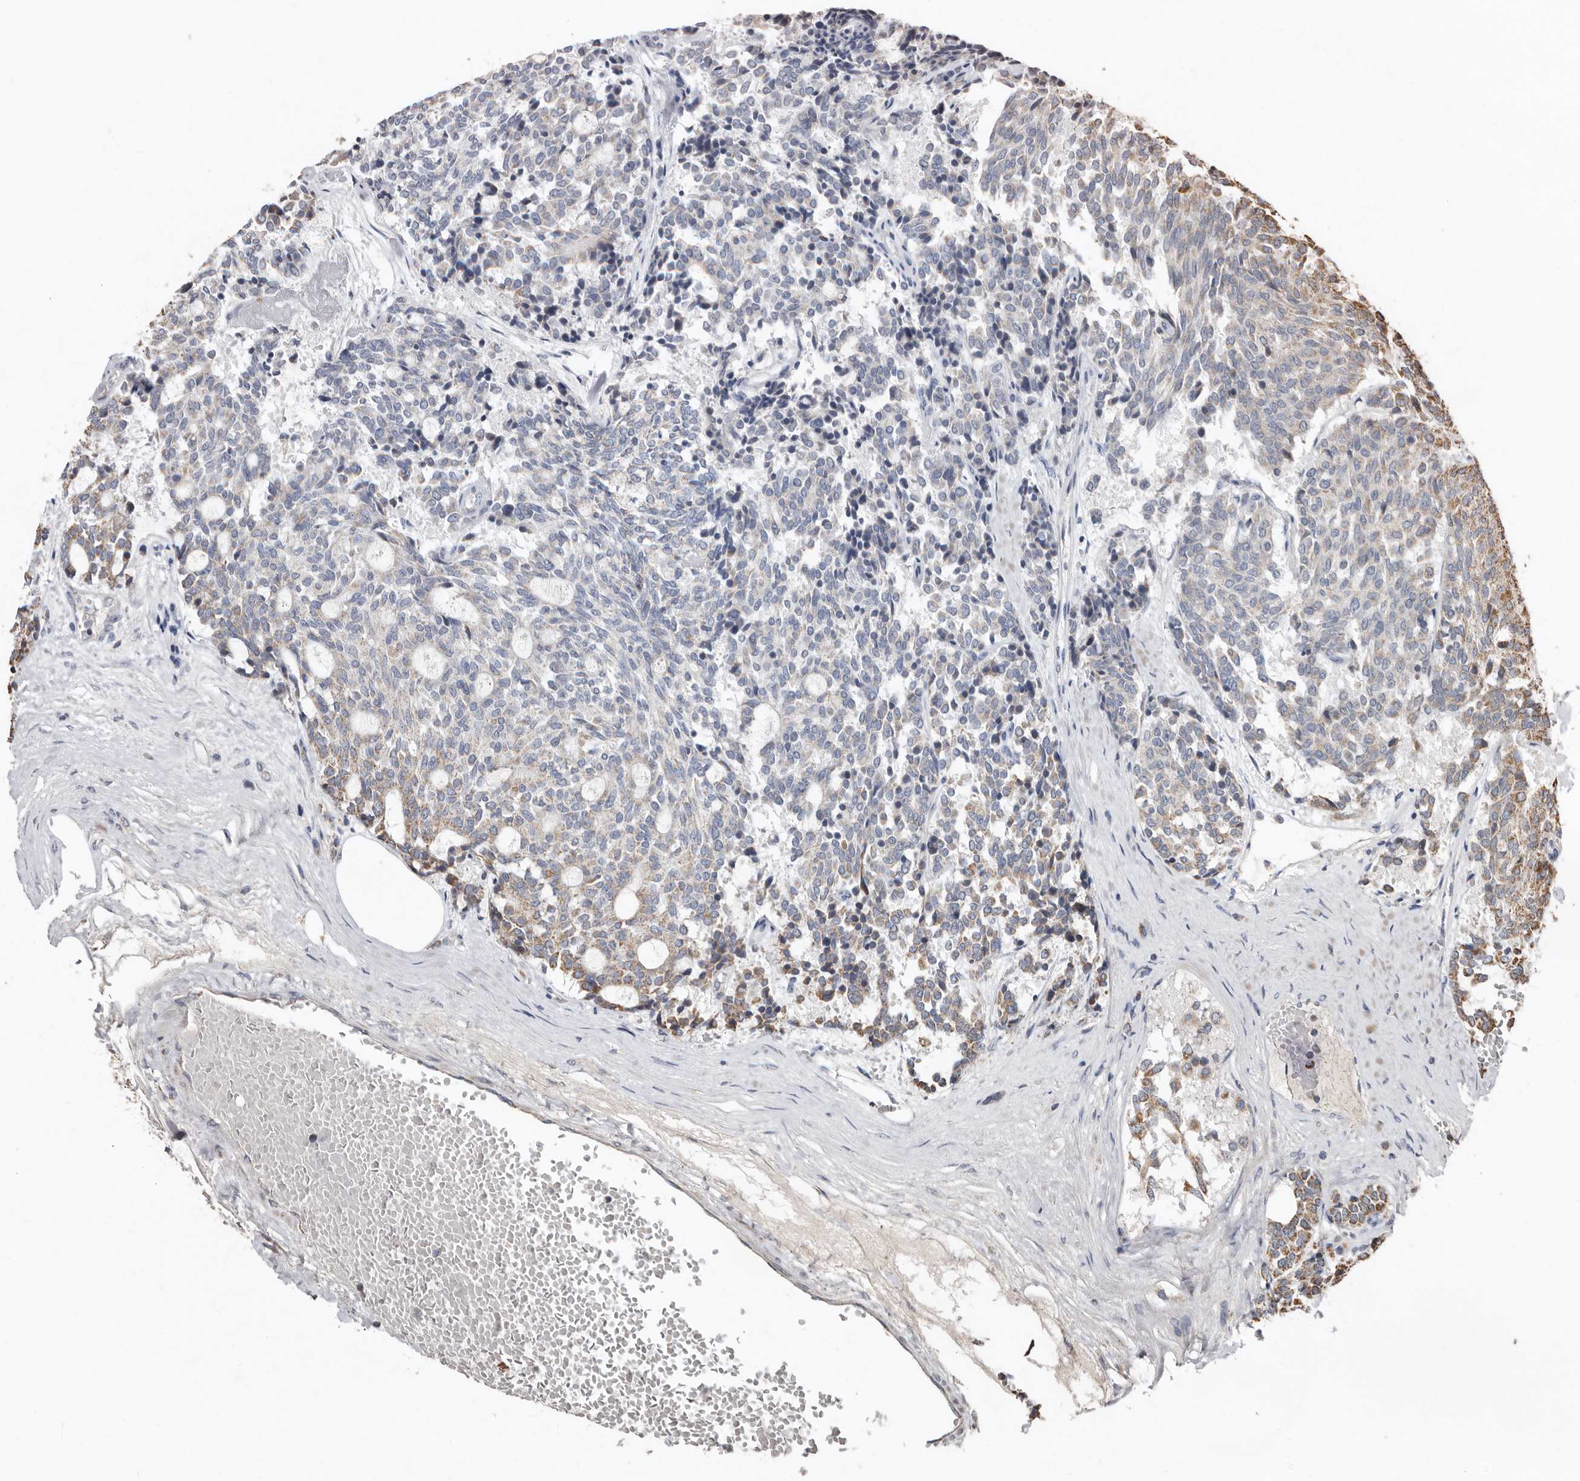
{"staining": {"intensity": "weak", "quantity": "<25%", "location": "cytoplasmic/membranous"}, "tissue": "carcinoid", "cell_type": "Tumor cells", "image_type": "cancer", "snomed": [{"axis": "morphology", "description": "Carcinoid, malignant, NOS"}, {"axis": "topography", "description": "Pancreas"}], "caption": "Immunohistochemistry (IHC) micrograph of neoplastic tissue: human malignant carcinoid stained with DAB demonstrates no significant protein positivity in tumor cells.", "gene": "KIF26B", "patient": {"sex": "female", "age": 54}}